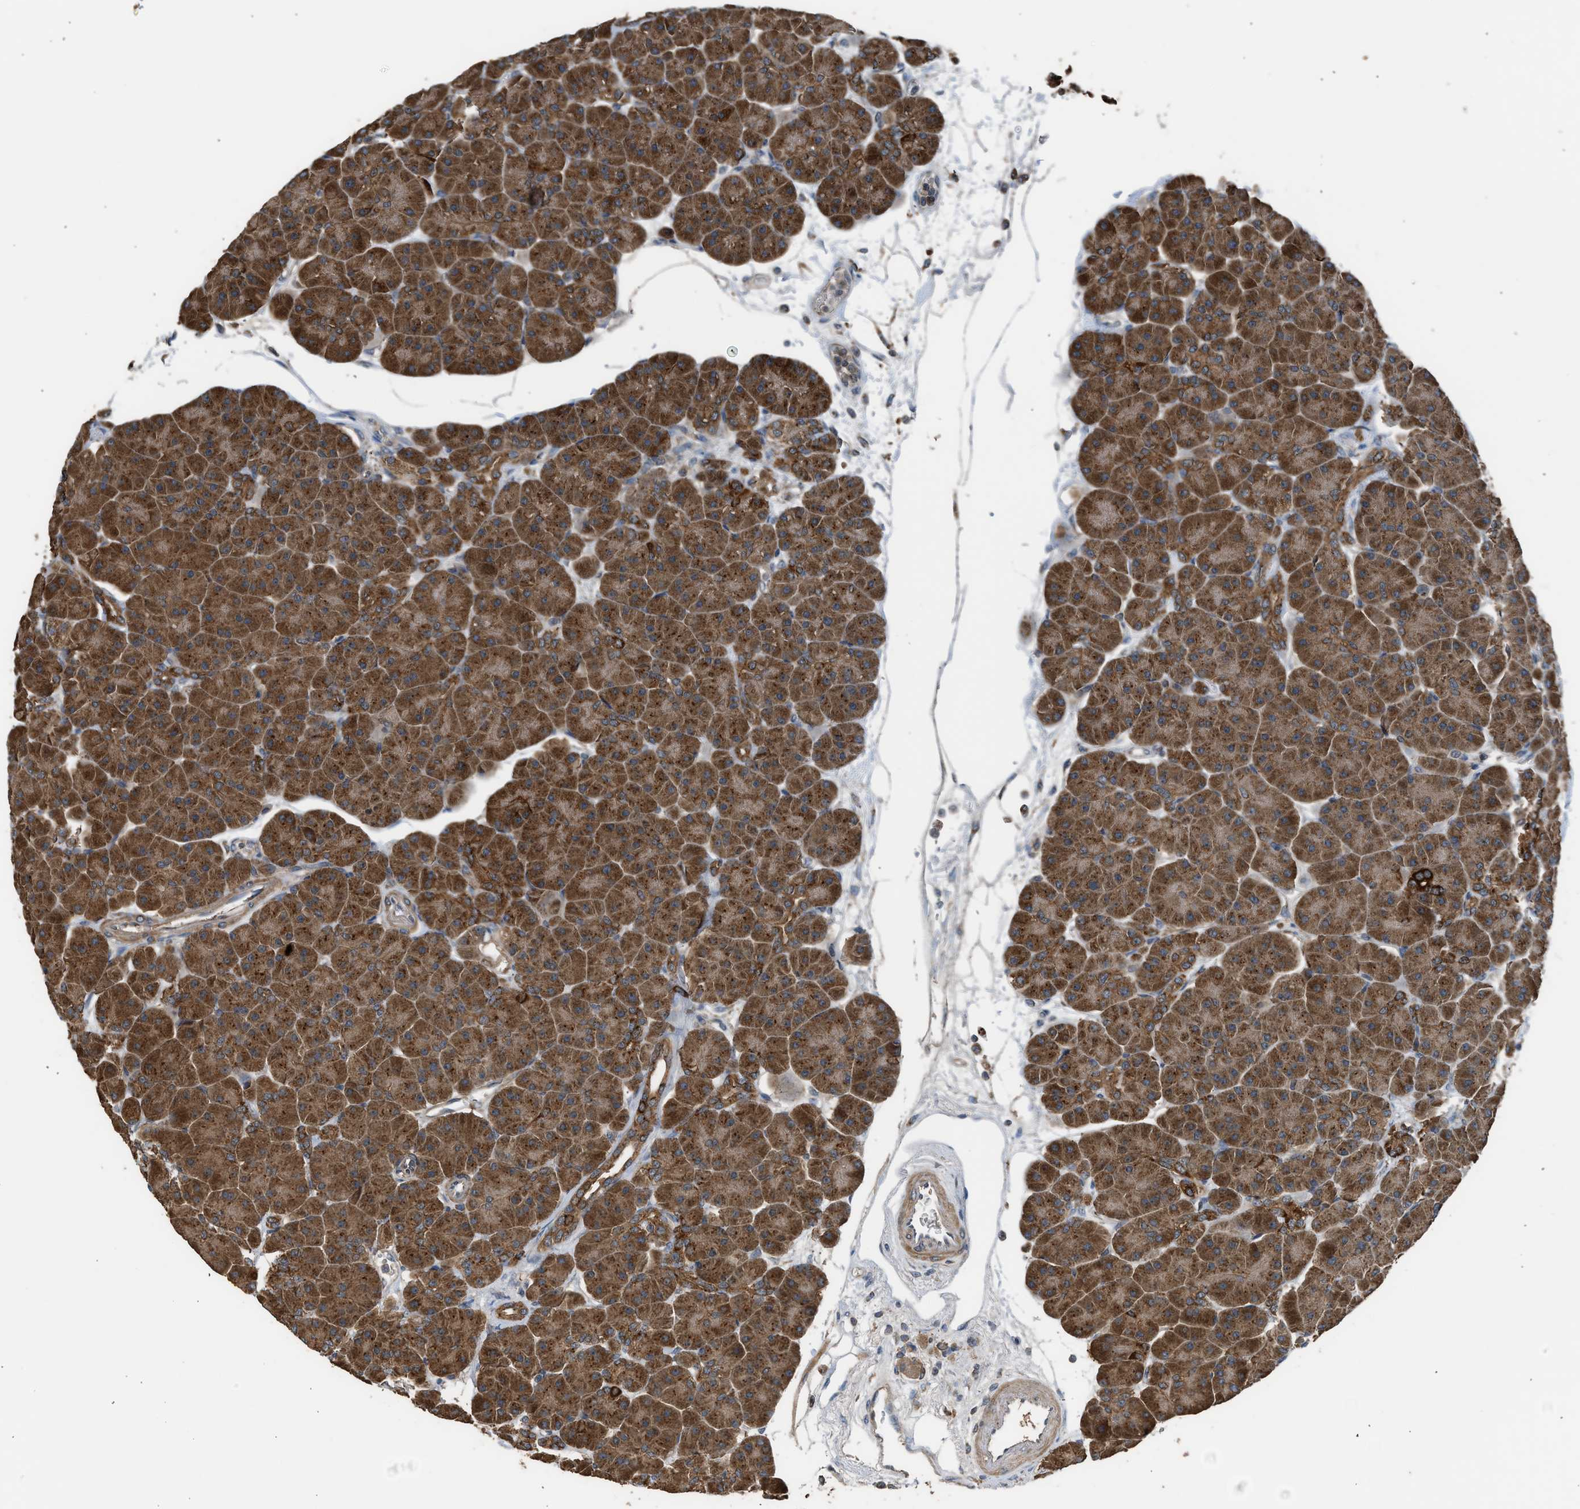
{"staining": {"intensity": "strong", "quantity": ">75%", "location": "cytoplasmic/membranous"}, "tissue": "pancreas", "cell_type": "Exocrine glandular cells", "image_type": "normal", "snomed": [{"axis": "morphology", "description": "Normal tissue, NOS"}, {"axis": "topography", "description": "Pancreas"}], "caption": "Approximately >75% of exocrine glandular cells in benign pancreas show strong cytoplasmic/membranous protein staining as visualized by brown immunohistochemical staining.", "gene": "STARD3", "patient": {"sex": "male", "age": 66}}